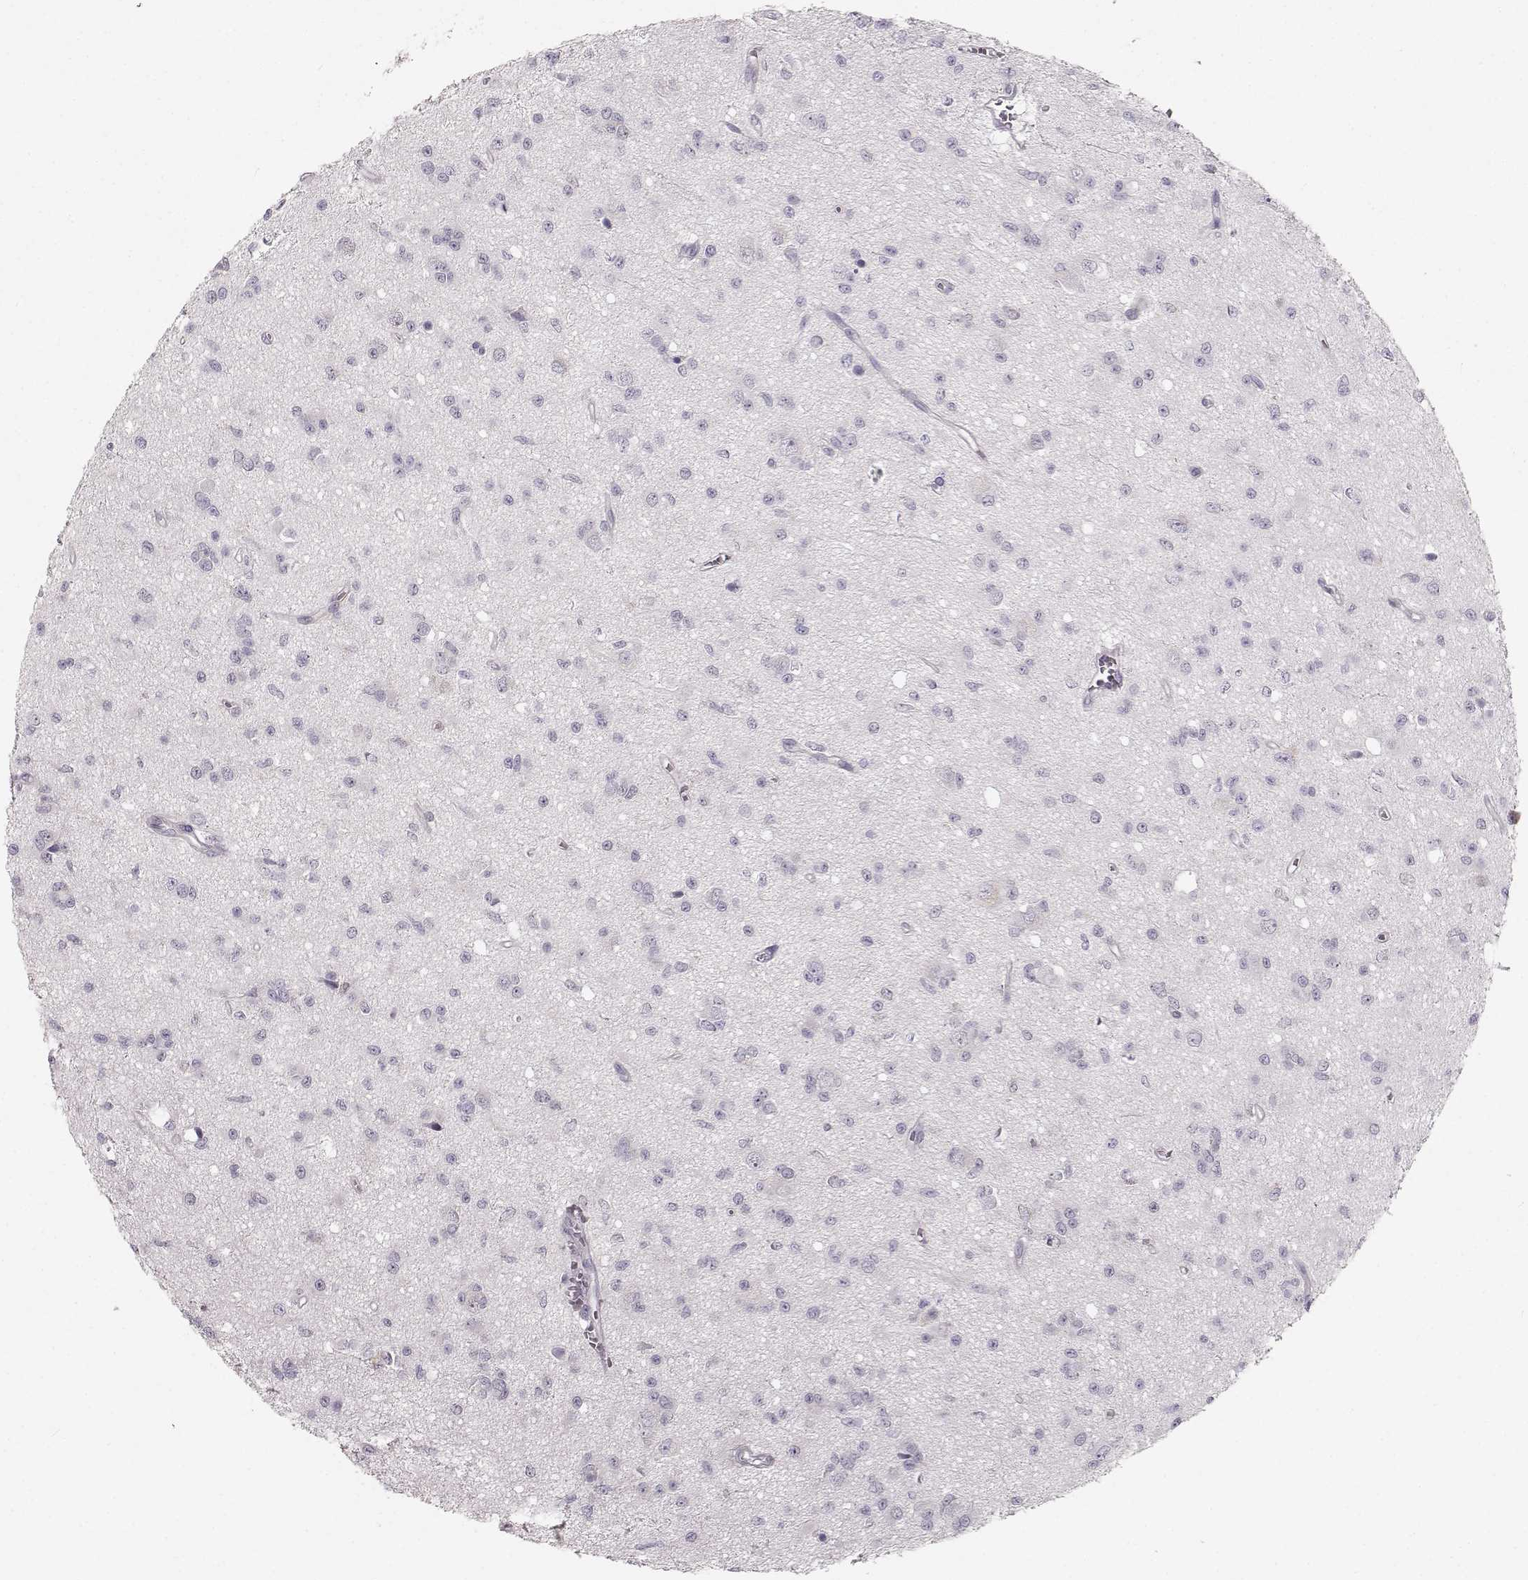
{"staining": {"intensity": "negative", "quantity": "none", "location": "none"}, "tissue": "glioma", "cell_type": "Tumor cells", "image_type": "cancer", "snomed": [{"axis": "morphology", "description": "Glioma, malignant, Low grade"}, {"axis": "topography", "description": "Brain"}], "caption": "Histopathology image shows no protein expression in tumor cells of malignant glioma (low-grade) tissue.", "gene": "OIP5", "patient": {"sex": "female", "age": 45}}